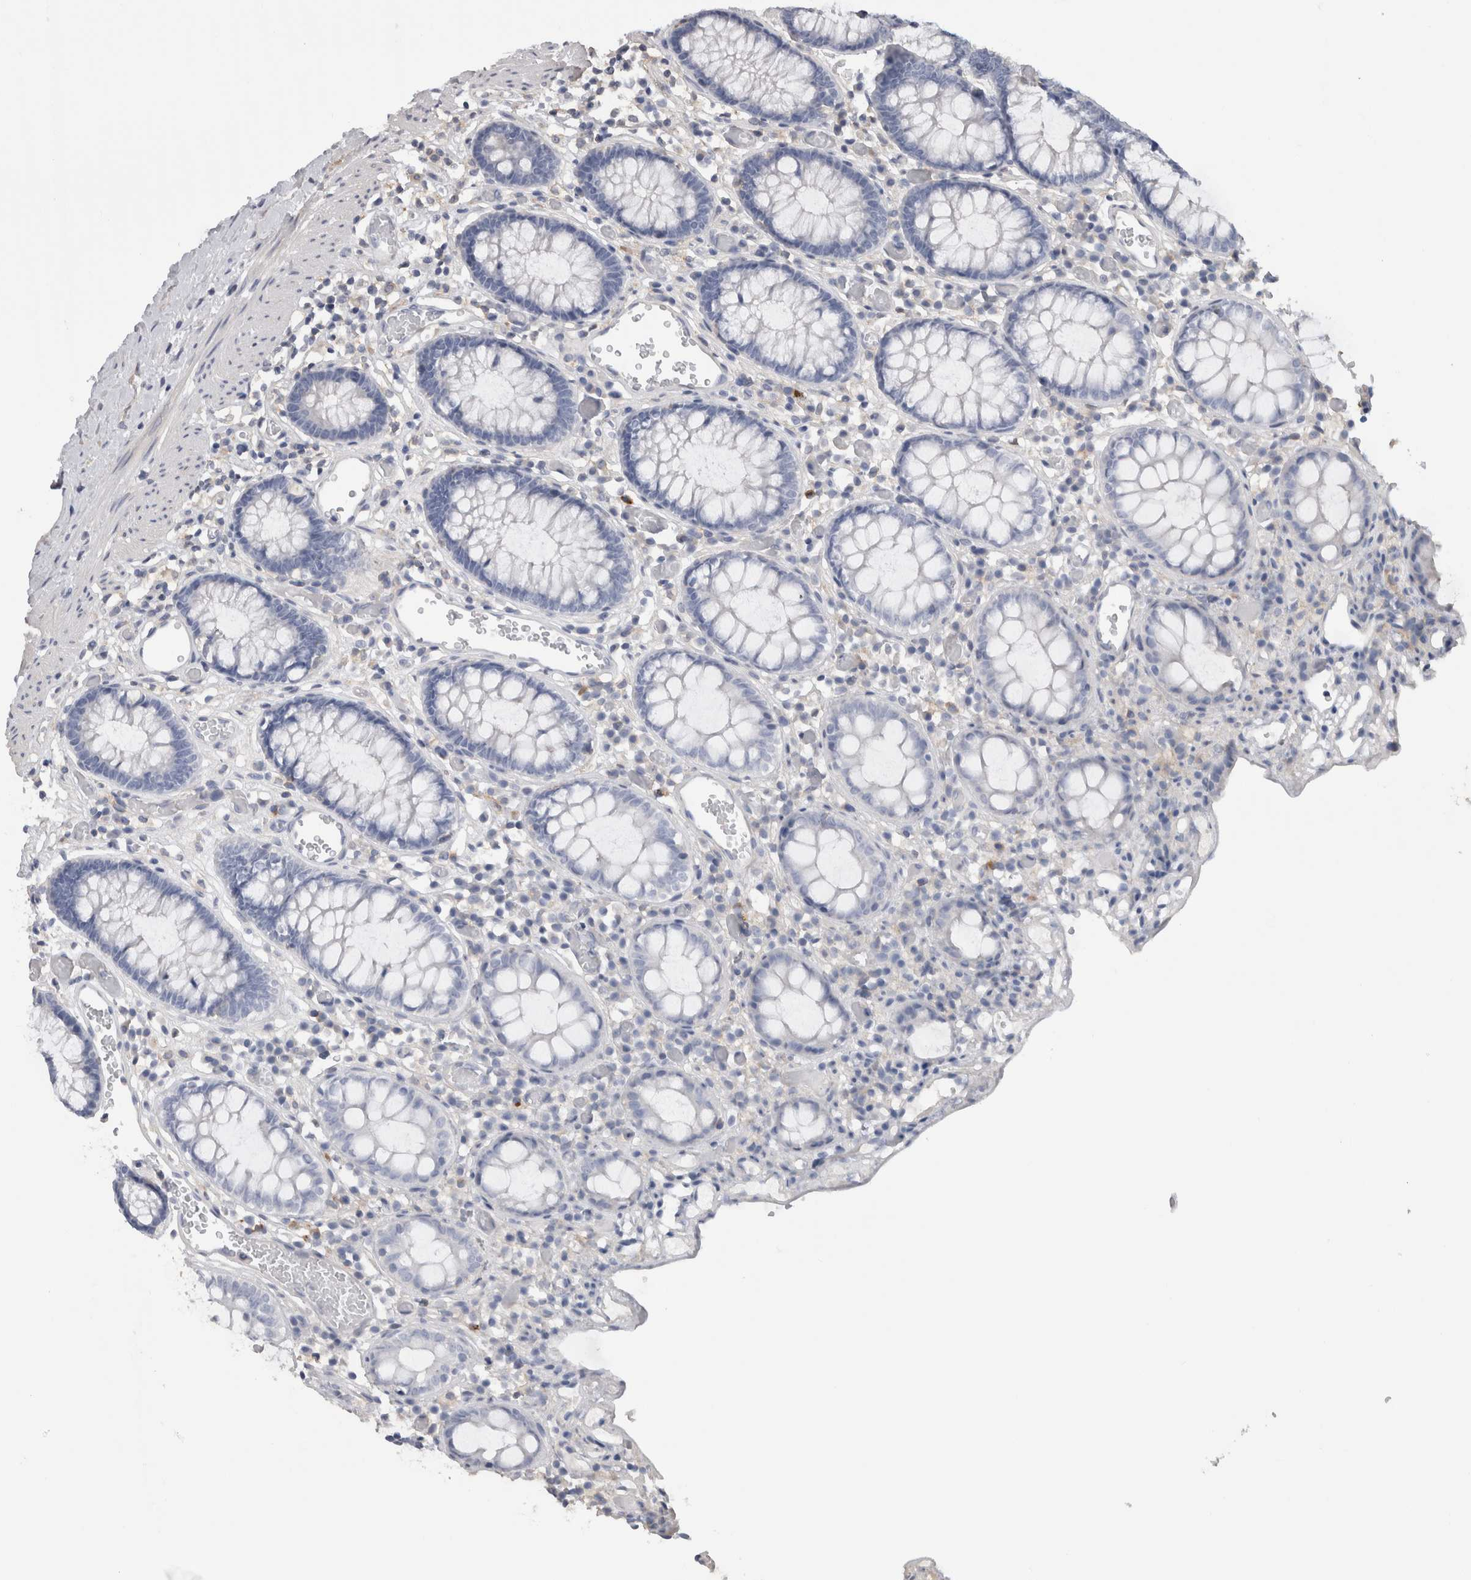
{"staining": {"intensity": "weak", "quantity": "25%-75%", "location": "cytoplasmic/membranous"}, "tissue": "colon", "cell_type": "Endothelial cells", "image_type": "normal", "snomed": [{"axis": "morphology", "description": "Normal tissue, NOS"}, {"axis": "topography", "description": "Colon"}], "caption": "This micrograph displays immunohistochemistry staining of unremarkable colon, with low weak cytoplasmic/membranous positivity in about 25%-75% of endothelial cells.", "gene": "SCRN1", "patient": {"sex": "male", "age": 14}}